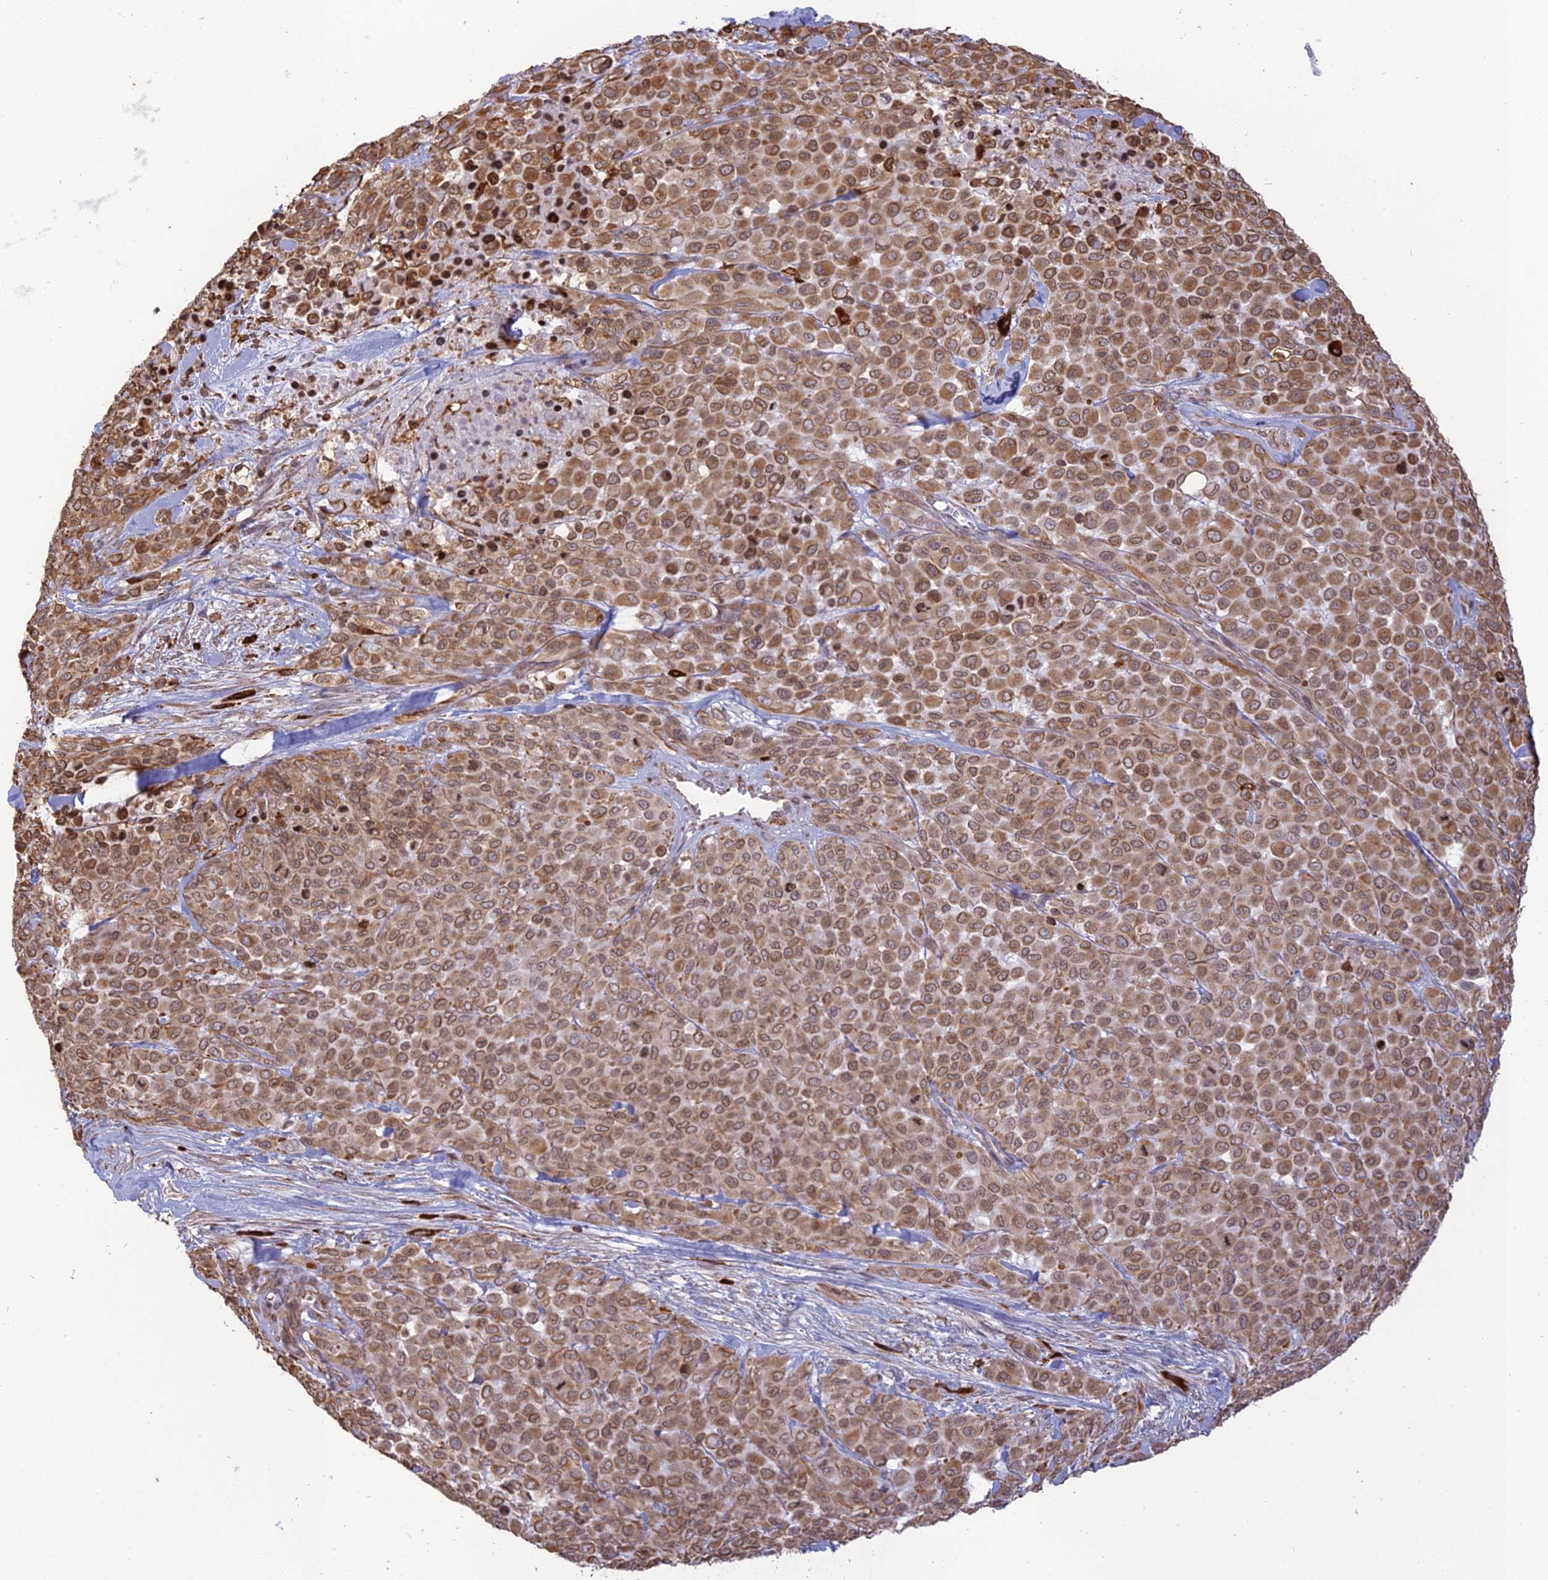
{"staining": {"intensity": "moderate", "quantity": ">75%", "location": "cytoplasmic/membranous"}, "tissue": "melanoma", "cell_type": "Tumor cells", "image_type": "cancer", "snomed": [{"axis": "morphology", "description": "Malignant melanoma, Metastatic site"}, {"axis": "topography", "description": "Skin"}], "caption": "High-power microscopy captured an immunohistochemistry histopathology image of melanoma, revealing moderate cytoplasmic/membranous expression in approximately >75% of tumor cells.", "gene": "APOBR", "patient": {"sex": "female", "age": 81}}